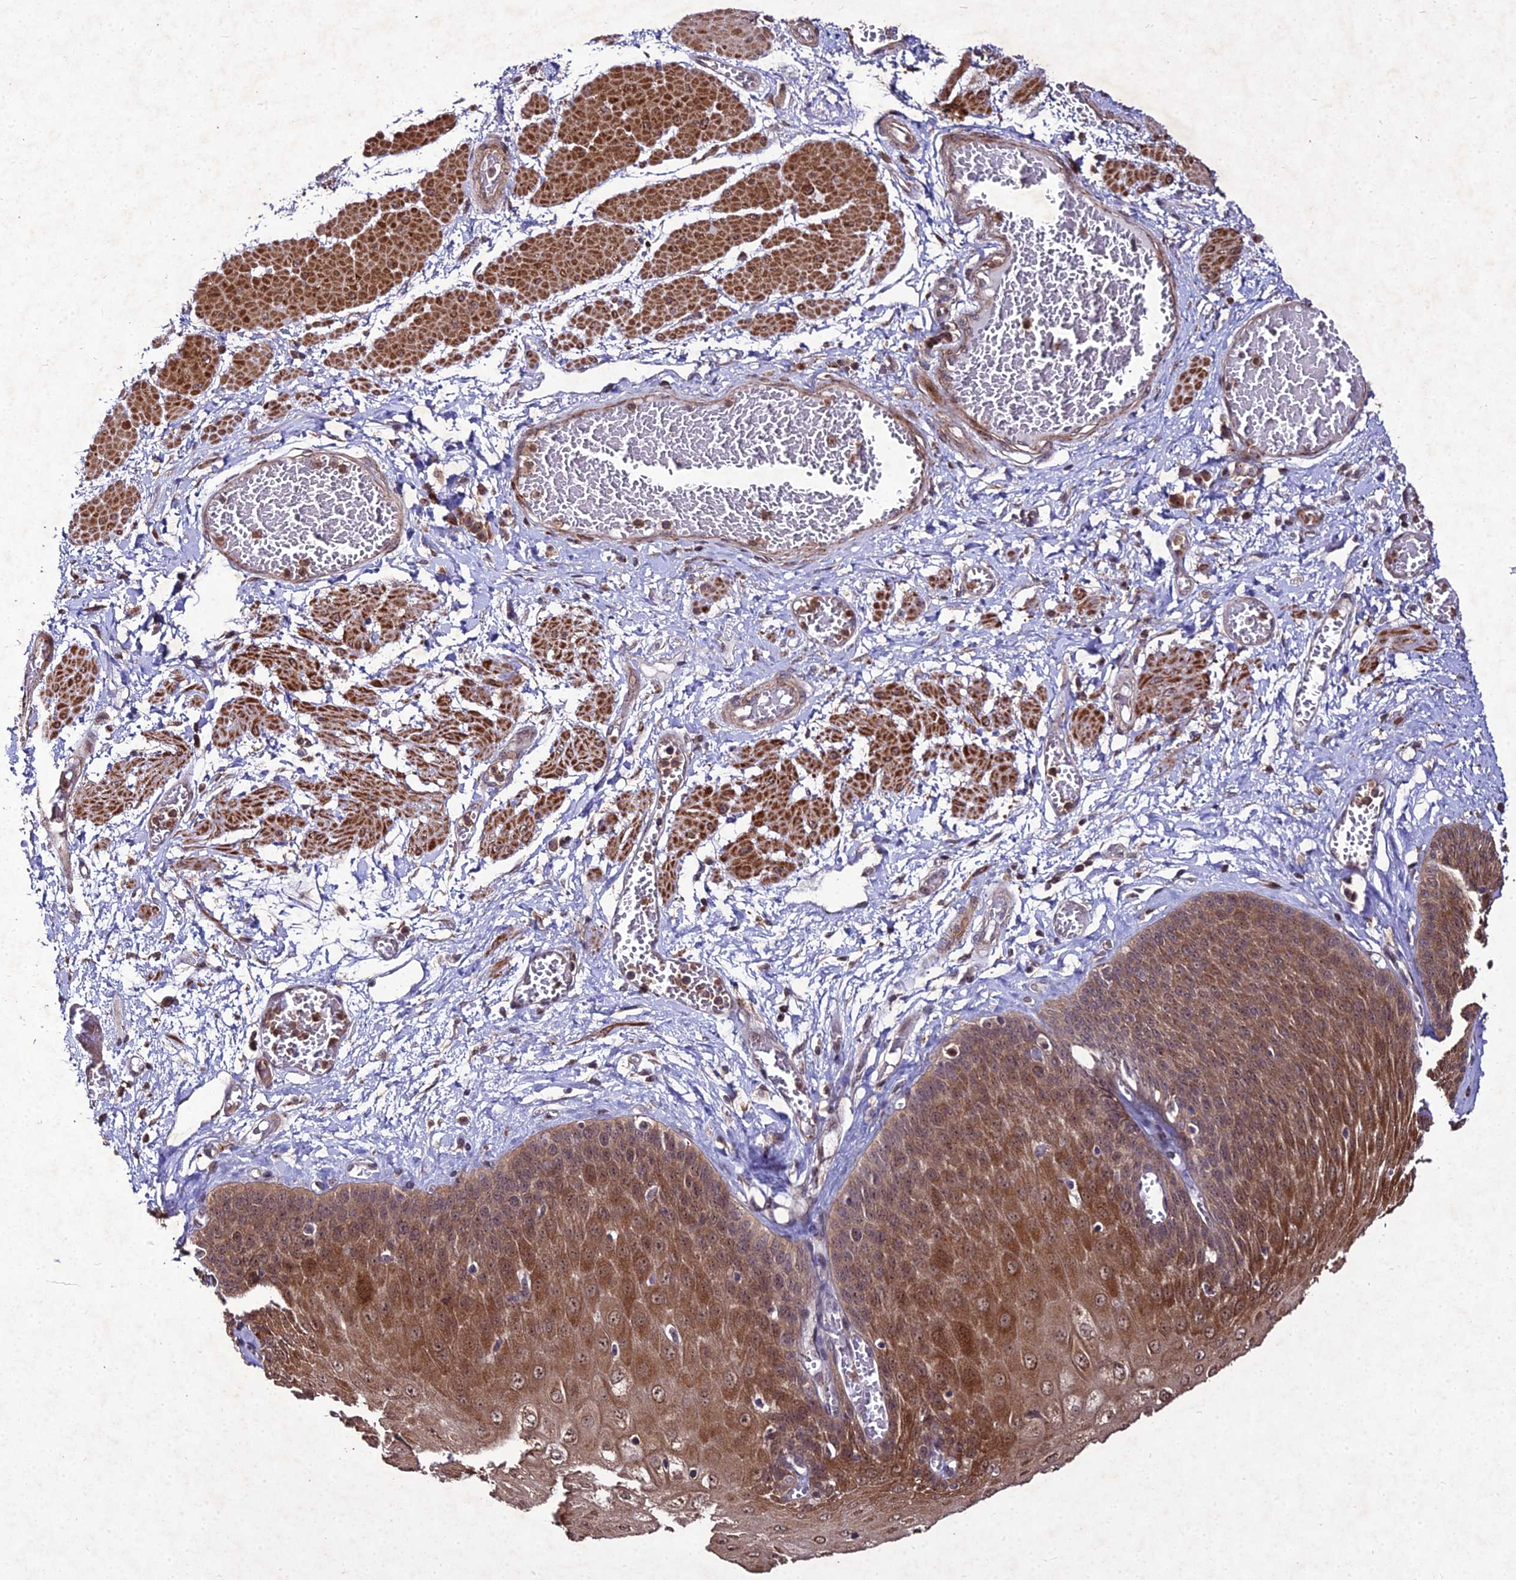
{"staining": {"intensity": "strong", "quantity": ">75%", "location": "cytoplasmic/membranous,nuclear"}, "tissue": "esophagus", "cell_type": "Squamous epithelial cells", "image_type": "normal", "snomed": [{"axis": "morphology", "description": "Normal tissue, NOS"}, {"axis": "topography", "description": "Esophagus"}], "caption": "Immunohistochemical staining of unremarkable human esophagus displays high levels of strong cytoplasmic/membranous,nuclear expression in about >75% of squamous epithelial cells.", "gene": "ZNF766", "patient": {"sex": "male", "age": 60}}